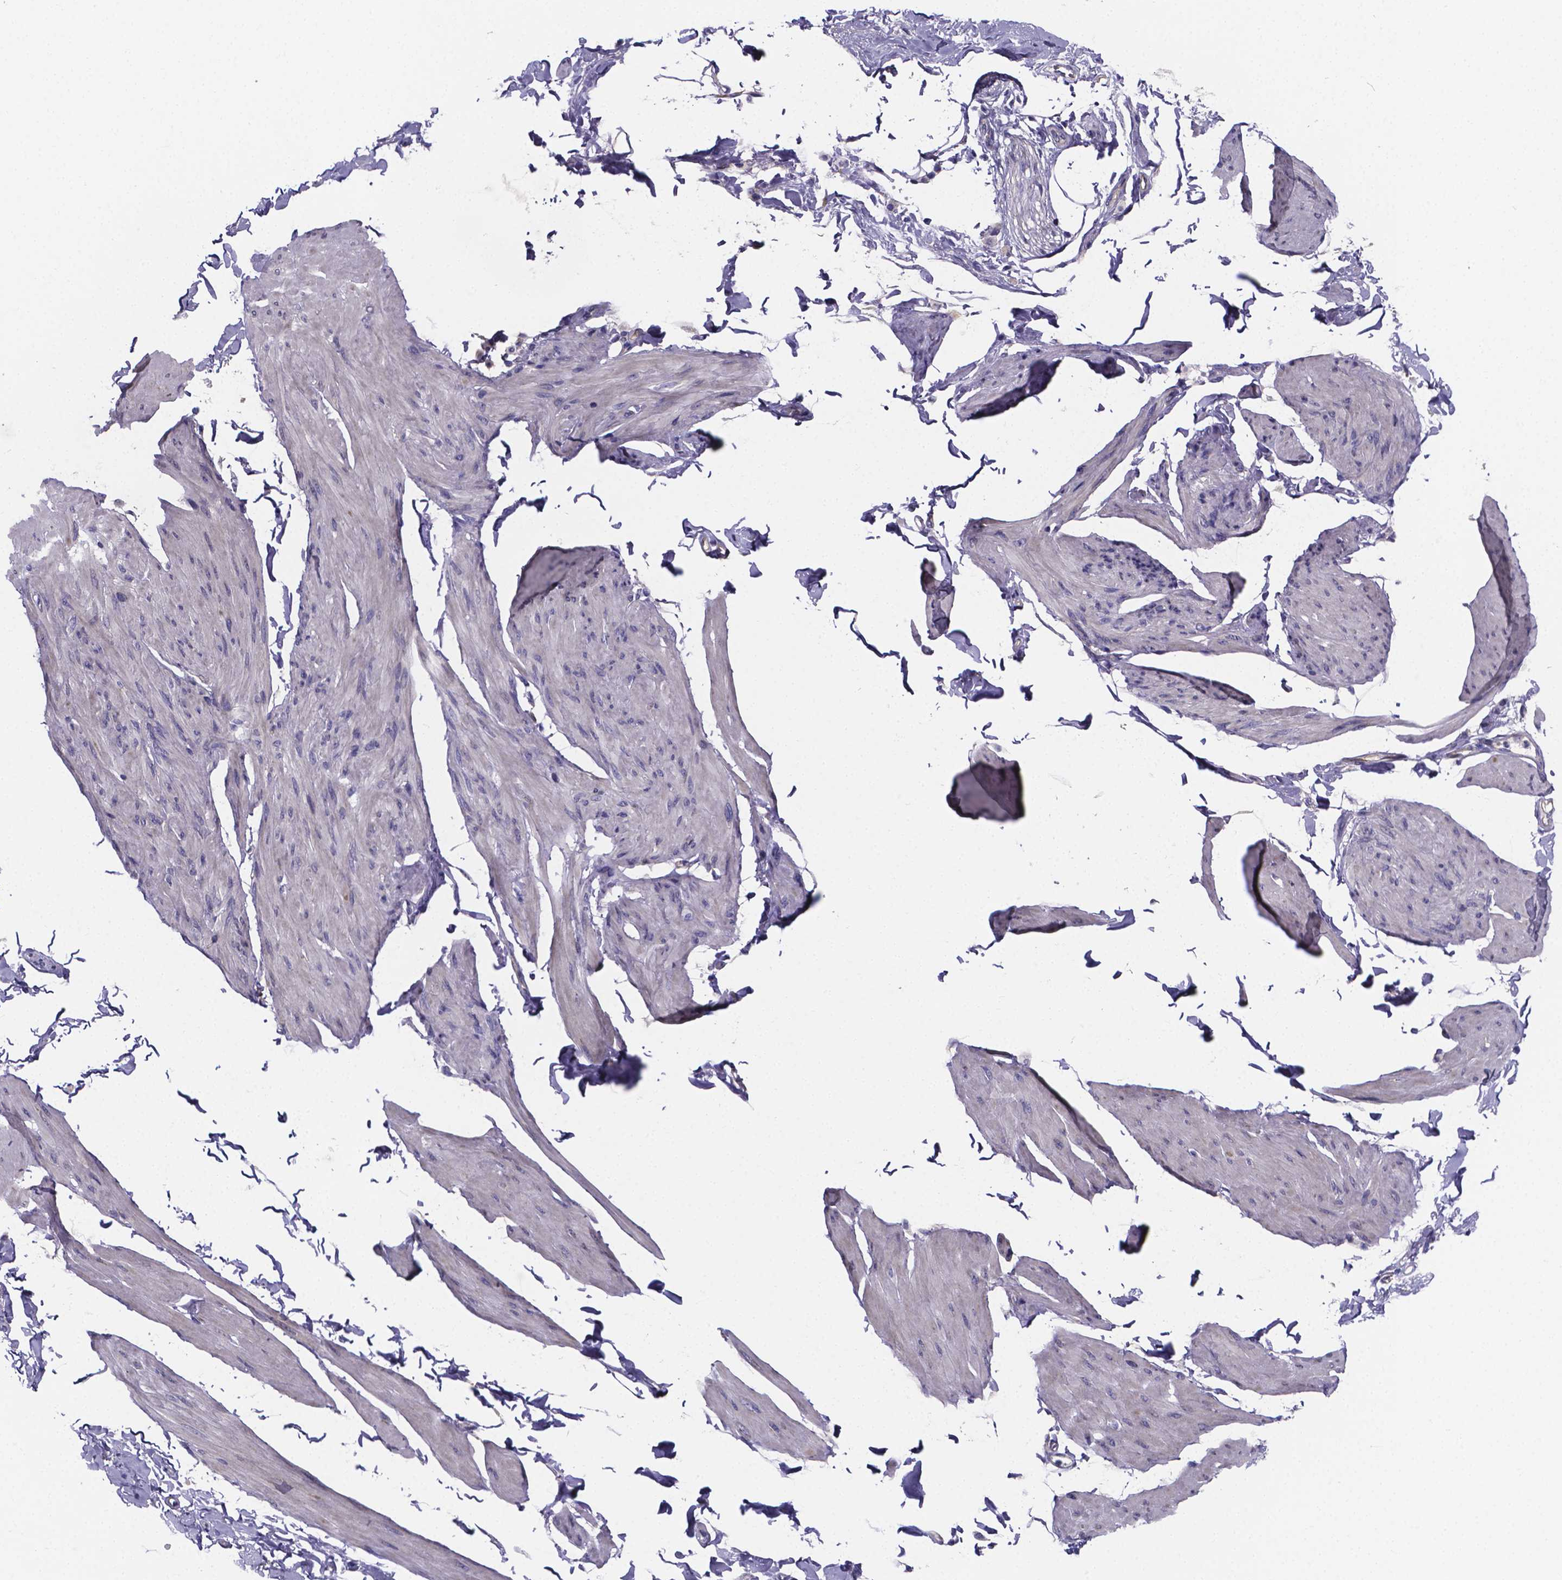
{"staining": {"intensity": "negative", "quantity": "none", "location": "none"}, "tissue": "smooth muscle", "cell_type": "Smooth muscle cells", "image_type": "normal", "snomed": [{"axis": "morphology", "description": "Normal tissue, NOS"}, {"axis": "topography", "description": "Adipose tissue"}, {"axis": "topography", "description": "Smooth muscle"}, {"axis": "topography", "description": "Peripheral nerve tissue"}], "caption": "There is no significant positivity in smooth muscle cells of smooth muscle. (Stains: DAB immunohistochemistry (IHC) with hematoxylin counter stain, Microscopy: brightfield microscopy at high magnification).", "gene": "SFRP4", "patient": {"sex": "male", "age": 83}}